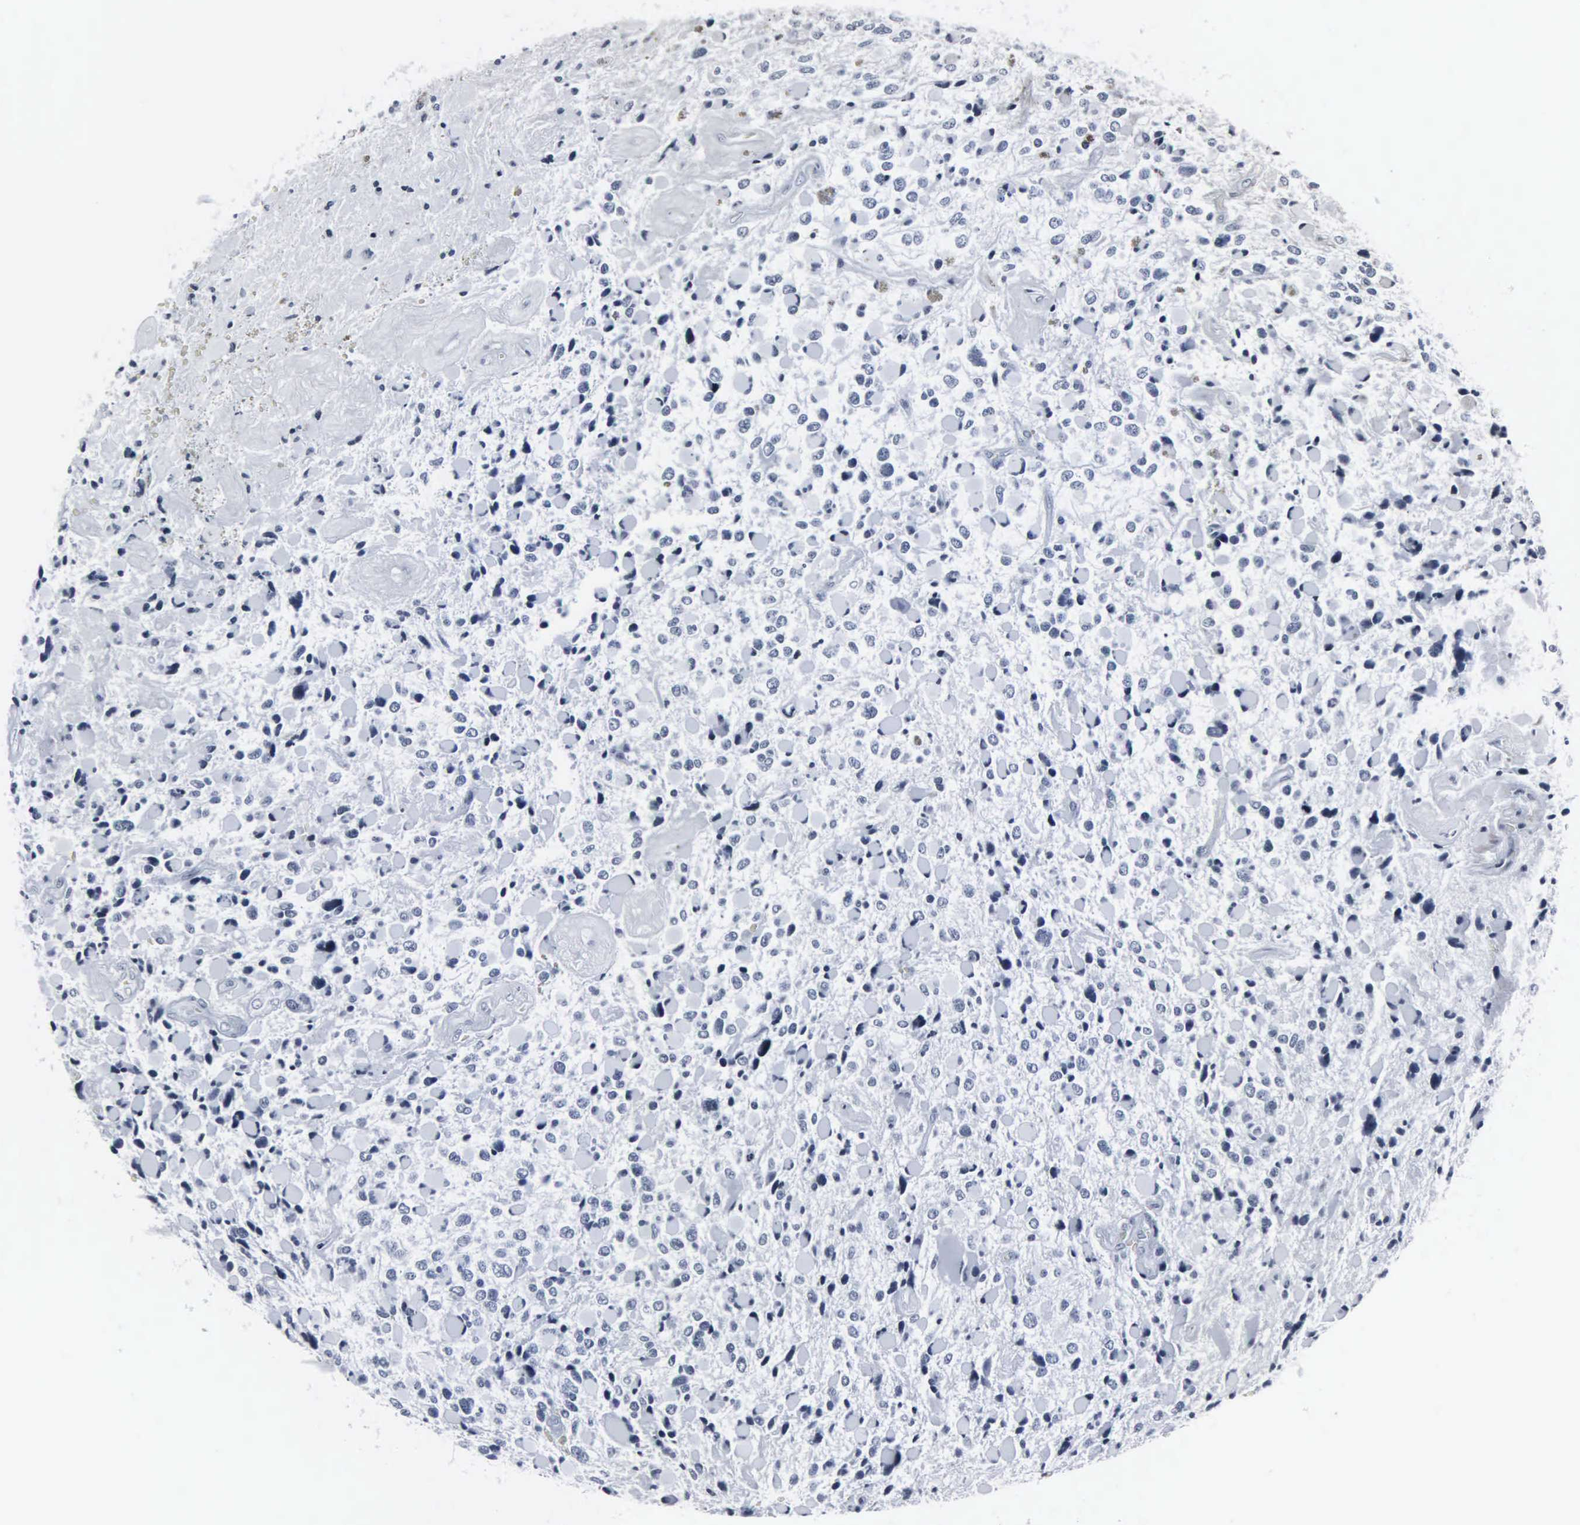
{"staining": {"intensity": "negative", "quantity": "none", "location": "none"}, "tissue": "glioma", "cell_type": "Tumor cells", "image_type": "cancer", "snomed": [{"axis": "morphology", "description": "Glioma, malignant, High grade"}, {"axis": "topography", "description": "Brain"}], "caption": "Micrograph shows no significant protein positivity in tumor cells of glioma.", "gene": "DGCR2", "patient": {"sex": "female", "age": 37}}